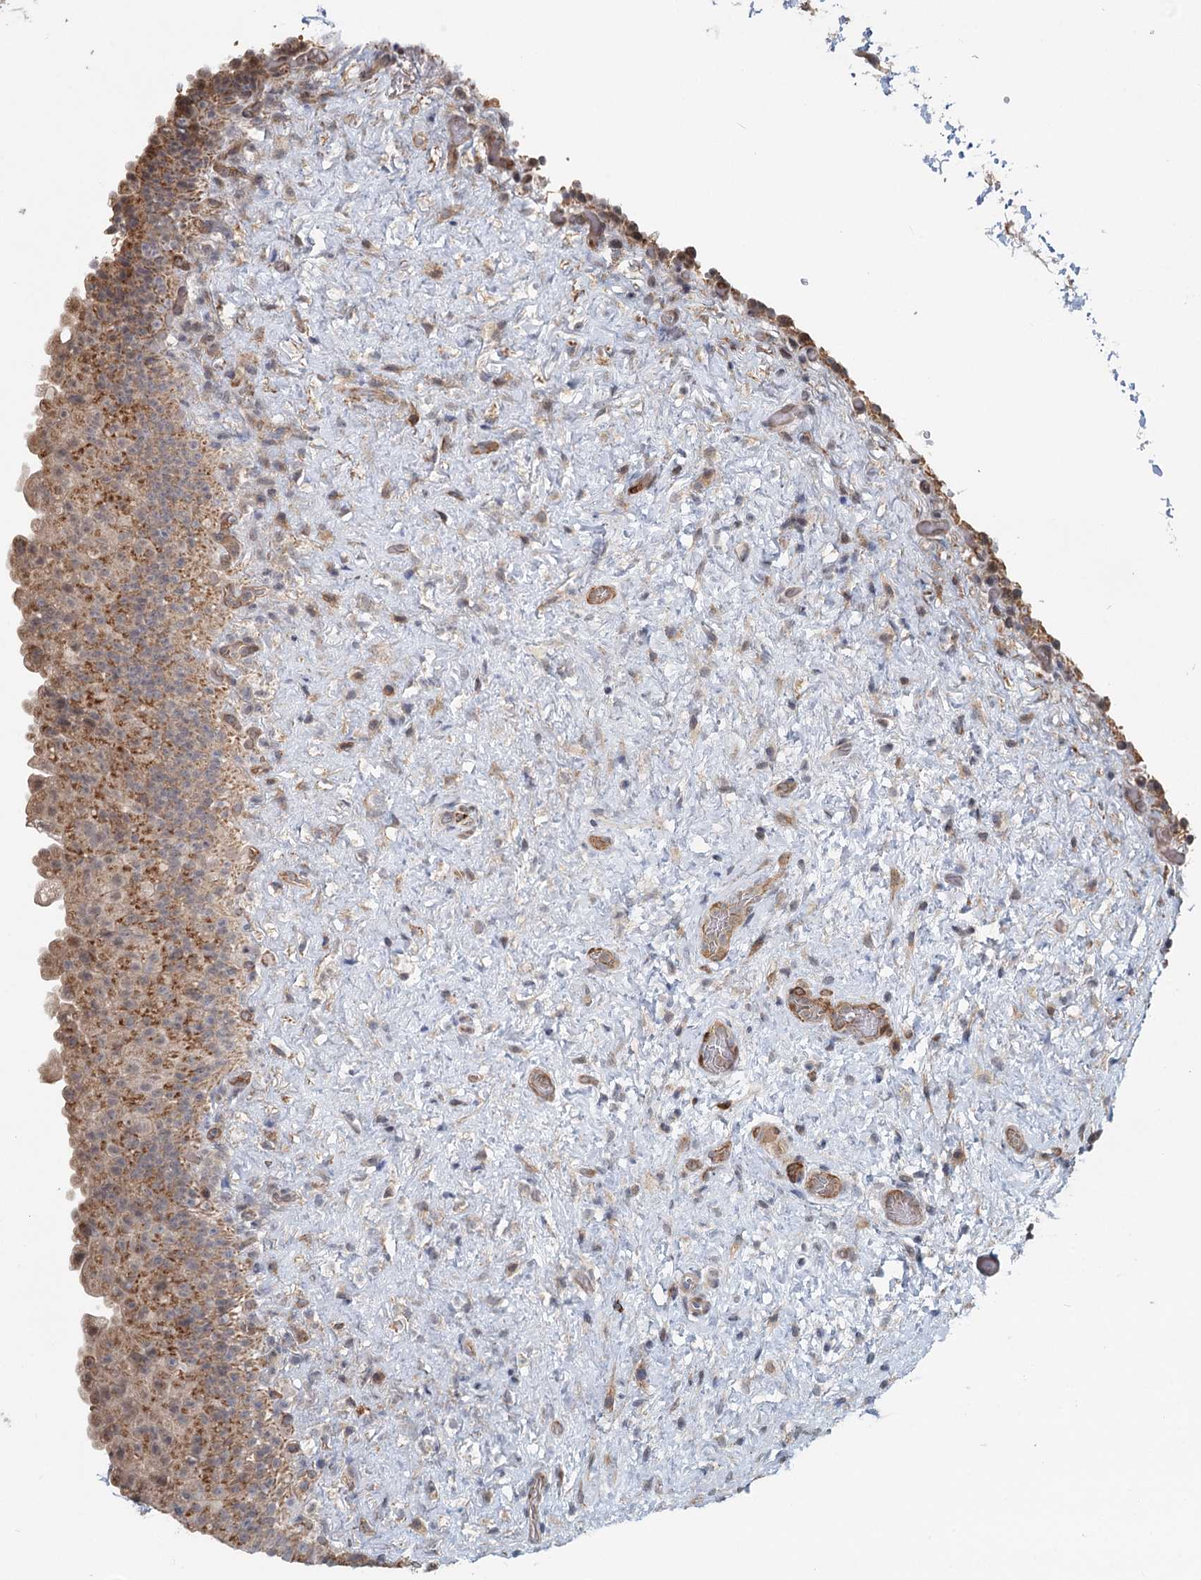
{"staining": {"intensity": "moderate", "quantity": ">75%", "location": "cytoplasmic/membranous"}, "tissue": "urinary bladder", "cell_type": "Urothelial cells", "image_type": "normal", "snomed": [{"axis": "morphology", "description": "Normal tissue, NOS"}, {"axis": "topography", "description": "Urinary bladder"}], "caption": "This photomicrograph demonstrates benign urinary bladder stained with immunohistochemistry (IHC) to label a protein in brown. The cytoplasmic/membranous of urothelial cells show moderate positivity for the protein. Nuclei are counter-stained blue.", "gene": "RNF111", "patient": {"sex": "female", "age": 27}}